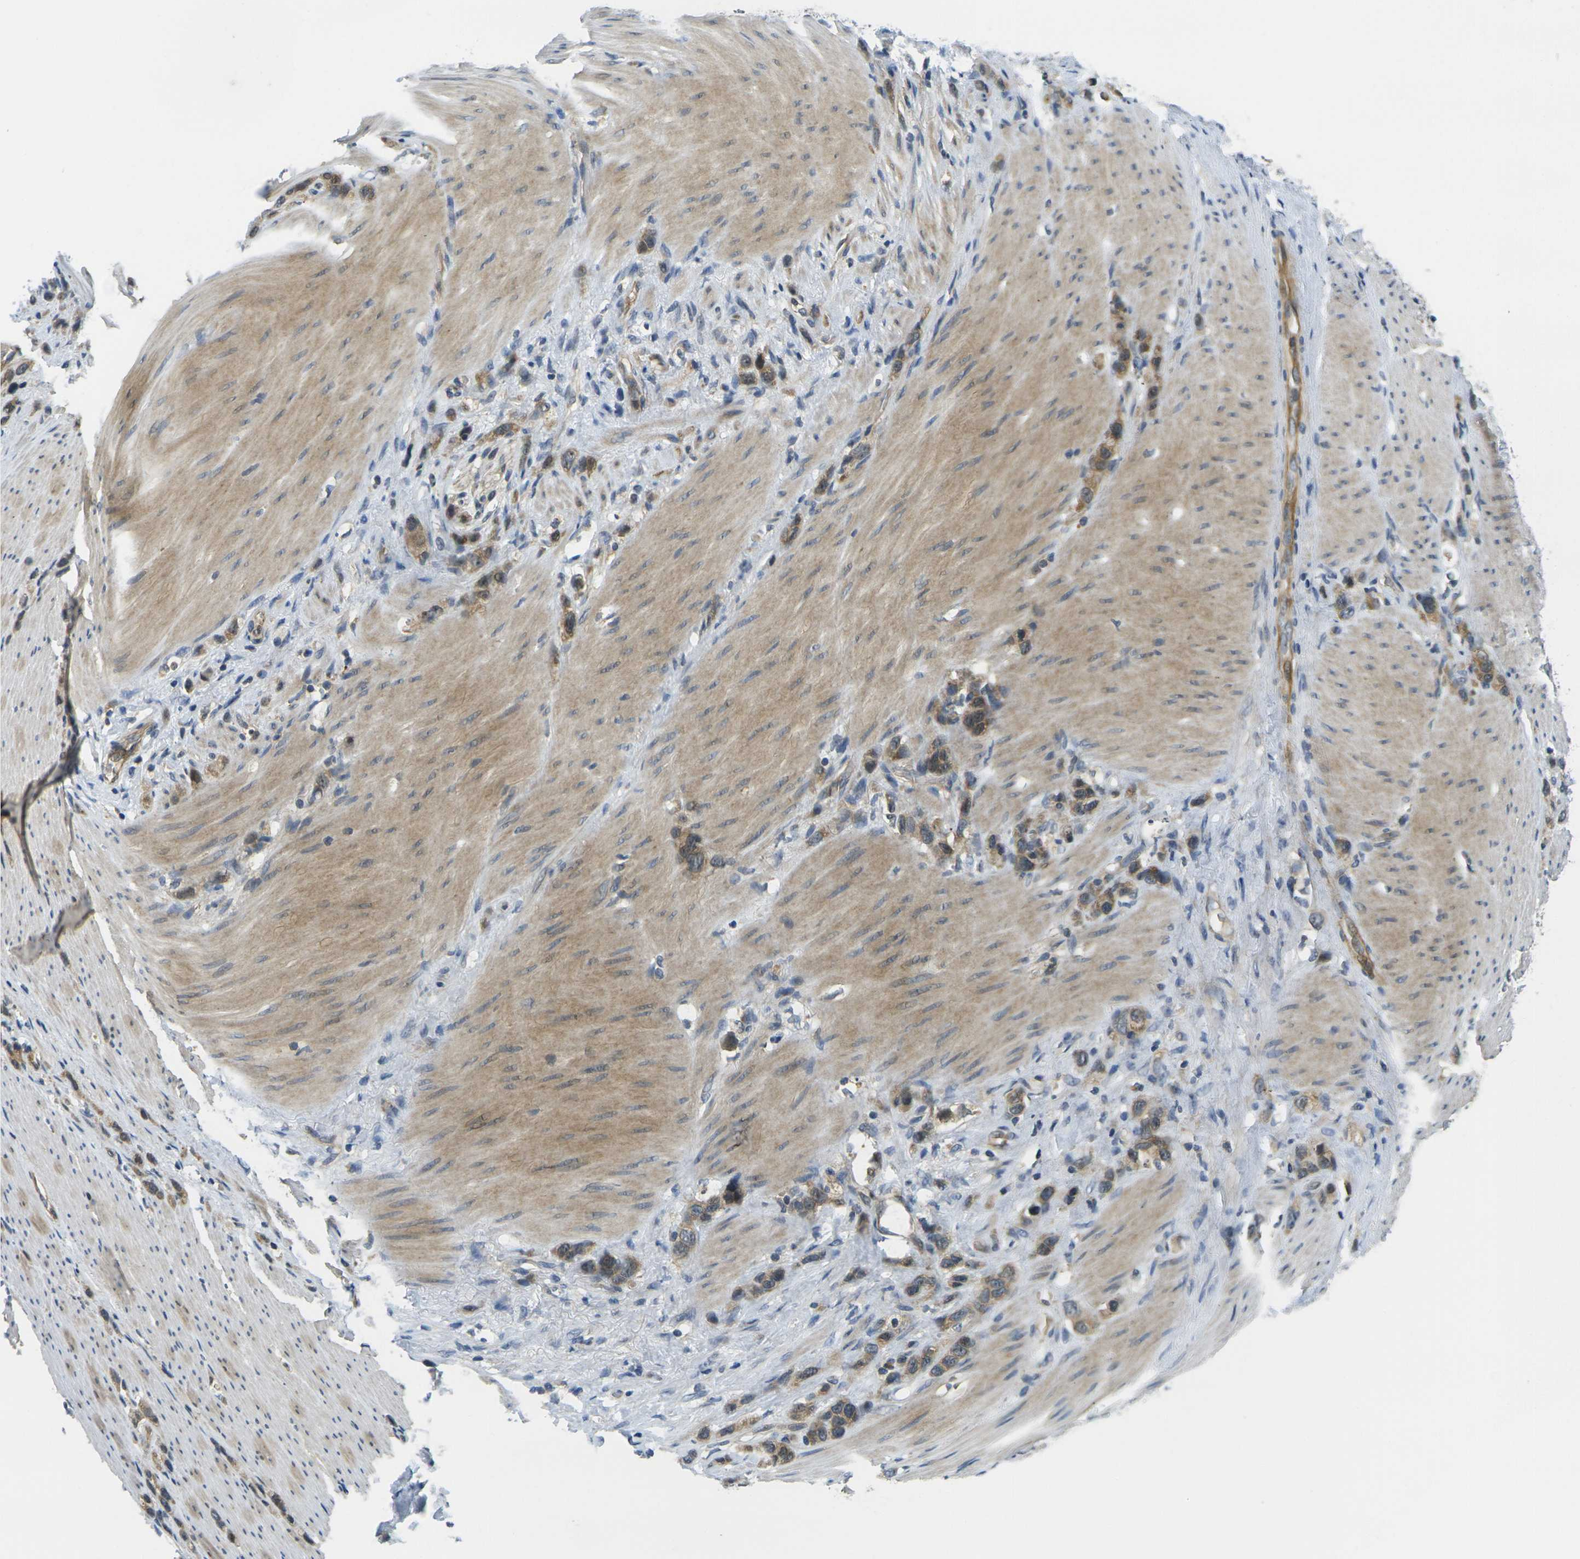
{"staining": {"intensity": "moderate", "quantity": ">75%", "location": "cytoplasmic/membranous"}, "tissue": "stomach cancer", "cell_type": "Tumor cells", "image_type": "cancer", "snomed": [{"axis": "morphology", "description": "Normal tissue, NOS"}, {"axis": "morphology", "description": "Adenocarcinoma, NOS"}, {"axis": "morphology", "description": "Adenocarcinoma, High grade"}, {"axis": "topography", "description": "Stomach, upper"}, {"axis": "topography", "description": "Stomach"}], "caption": "Immunohistochemical staining of human stomach cancer (adenocarcinoma (high-grade)) demonstrates moderate cytoplasmic/membranous protein positivity in approximately >75% of tumor cells.", "gene": "MINAR2", "patient": {"sex": "female", "age": 65}}